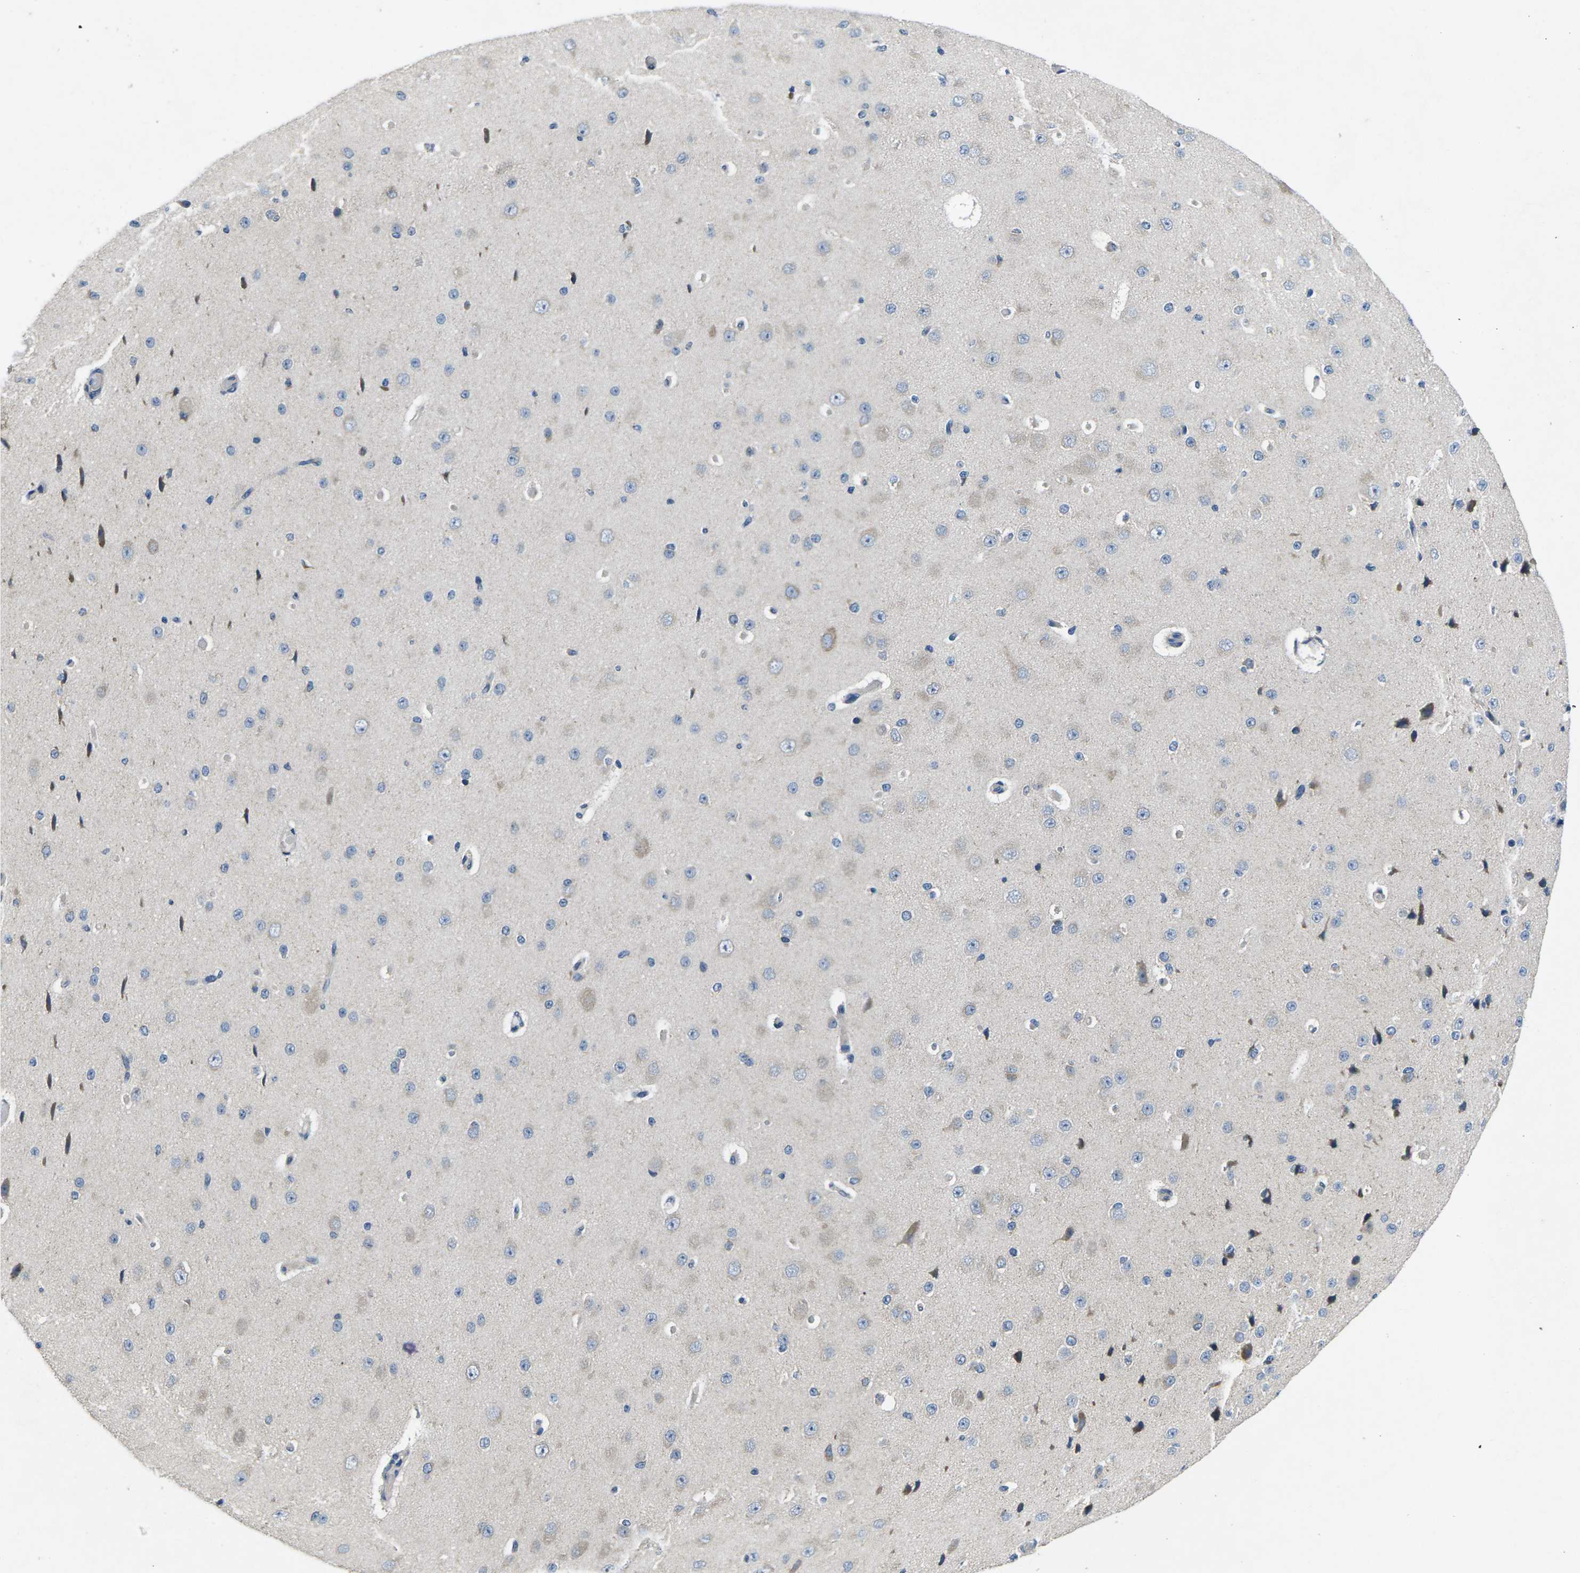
{"staining": {"intensity": "negative", "quantity": "none", "location": "none"}, "tissue": "cerebral cortex", "cell_type": "Endothelial cells", "image_type": "normal", "snomed": [{"axis": "morphology", "description": "Normal tissue, NOS"}, {"axis": "morphology", "description": "Developmental malformation"}, {"axis": "topography", "description": "Cerebral cortex"}], "caption": "Immunohistochemistry (IHC) photomicrograph of unremarkable human cerebral cortex stained for a protein (brown), which displays no positivity in endothelial cells.", "gene": "ERGIC3", "patient": {"sex": "female", "age": 30}}